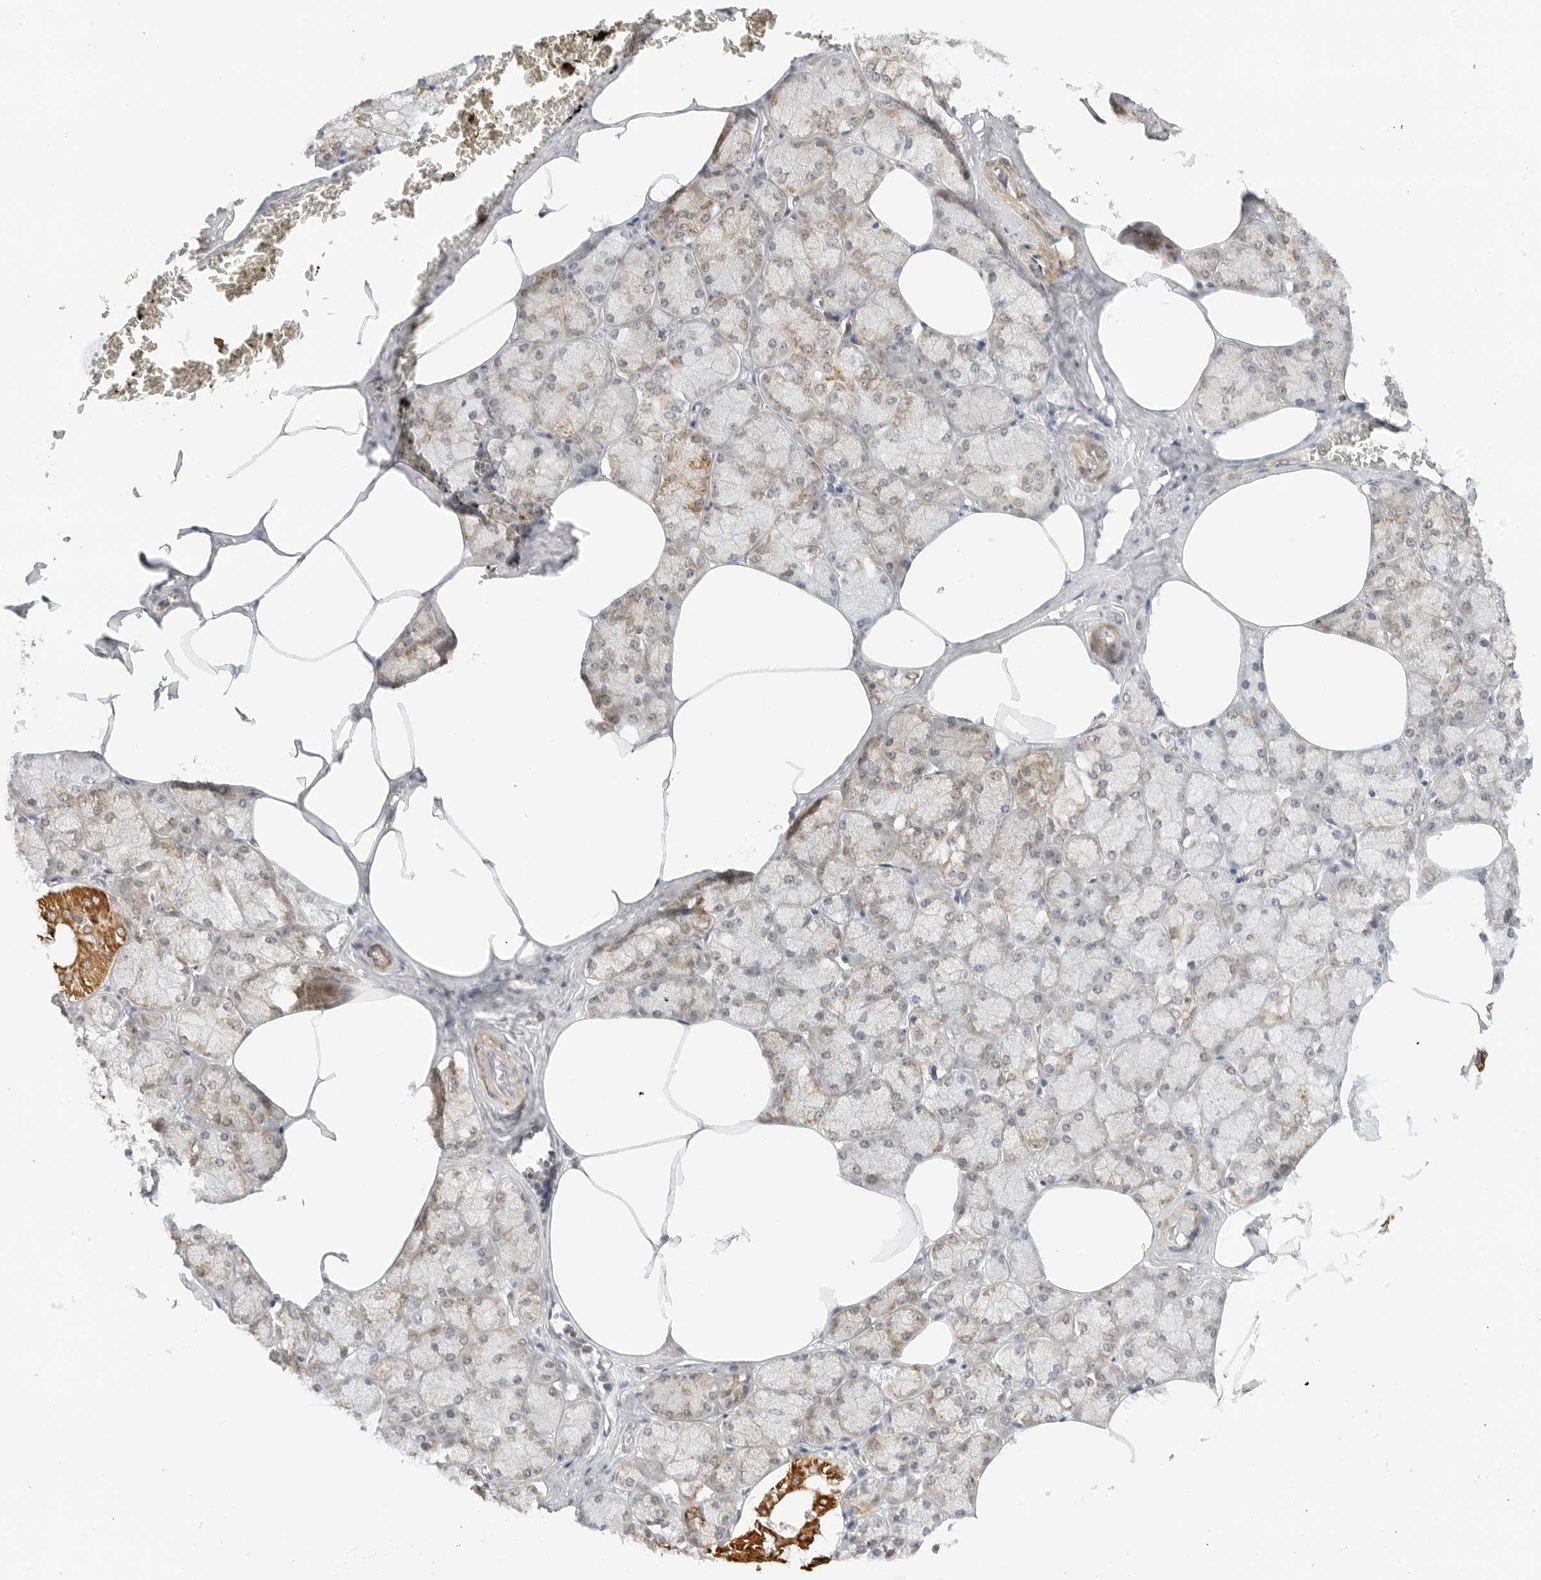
{"staining": {"intensity": "strong", "quantity": "<25%", "location": "cytoplasmic/membranous"}, "tissue": "salivary gland", "cell_type": "Glandular cells", "image_type": "normal", "snomed": [{"axis": "morphology", "description": "Normal tissue, NOS"}, {"axis": "topography", "description": "Salivary gland"}], "caption": "This image demonstrates immunohistochemistry (IHC) staining of benign human salivary gland, with medium strong cytoplasmic/membranous expression in about <25% of glandular cells.", "gene": "GORAB", "patient": {"sex": "male", "age": 62}}